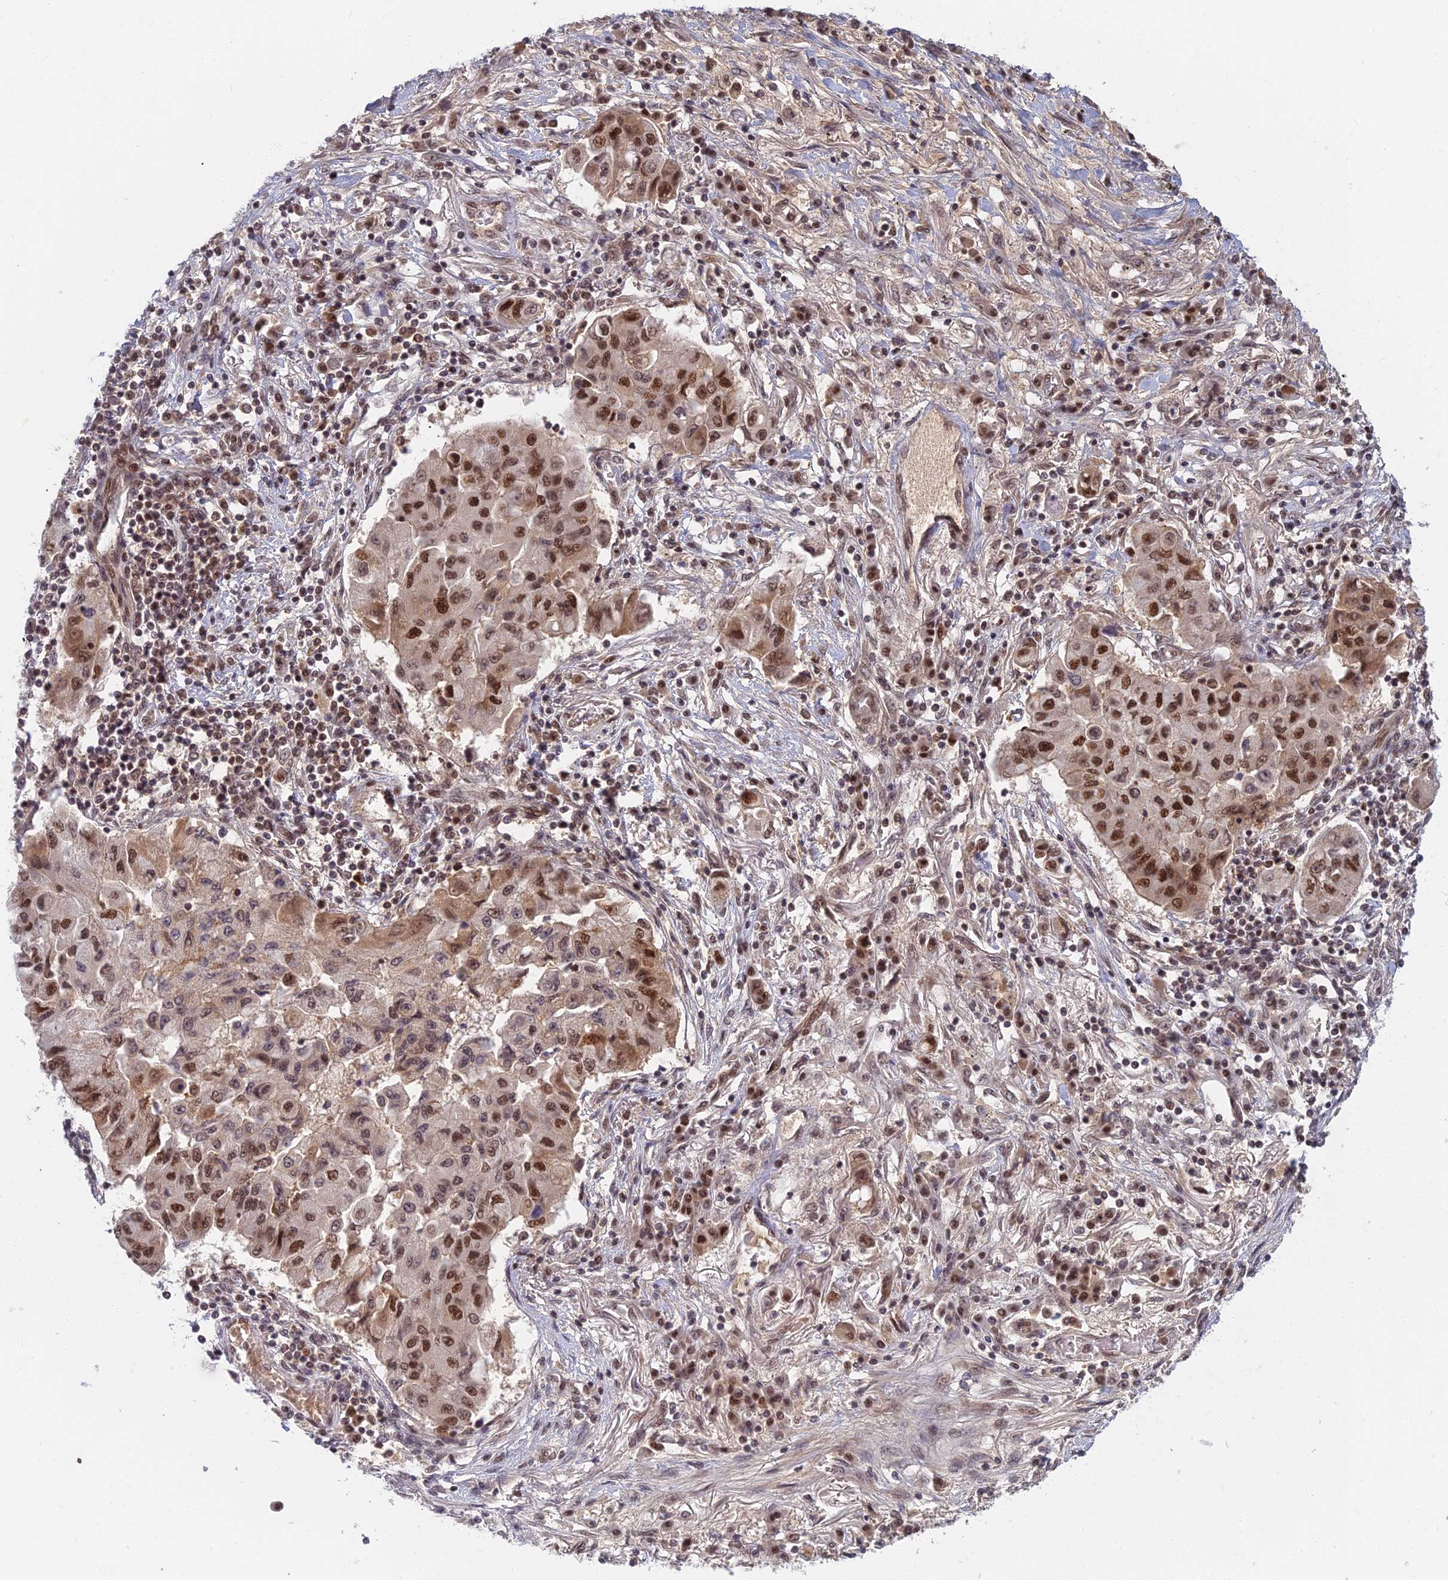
{"staining": {"intensity": "strong", "quantity": ">75%", "location": "nuclear"}, "tissue": "lung cancer", "cell_type": "Tumor cells", "image_type": "cancer", "snomed": [{"axis": "morphology", "description": "Squamous cell carcinoma, NOS"}, {"axis": "topography", "description": "Lung"}], "caption": "This is an image of immunohistochemistry (IHC) staining of lung squamous cell carcinoma, which shows strong staining in the nuclear of tumor cells.", "gene": "TCEA2", "patient": {"sex": "male", "age": 74}}